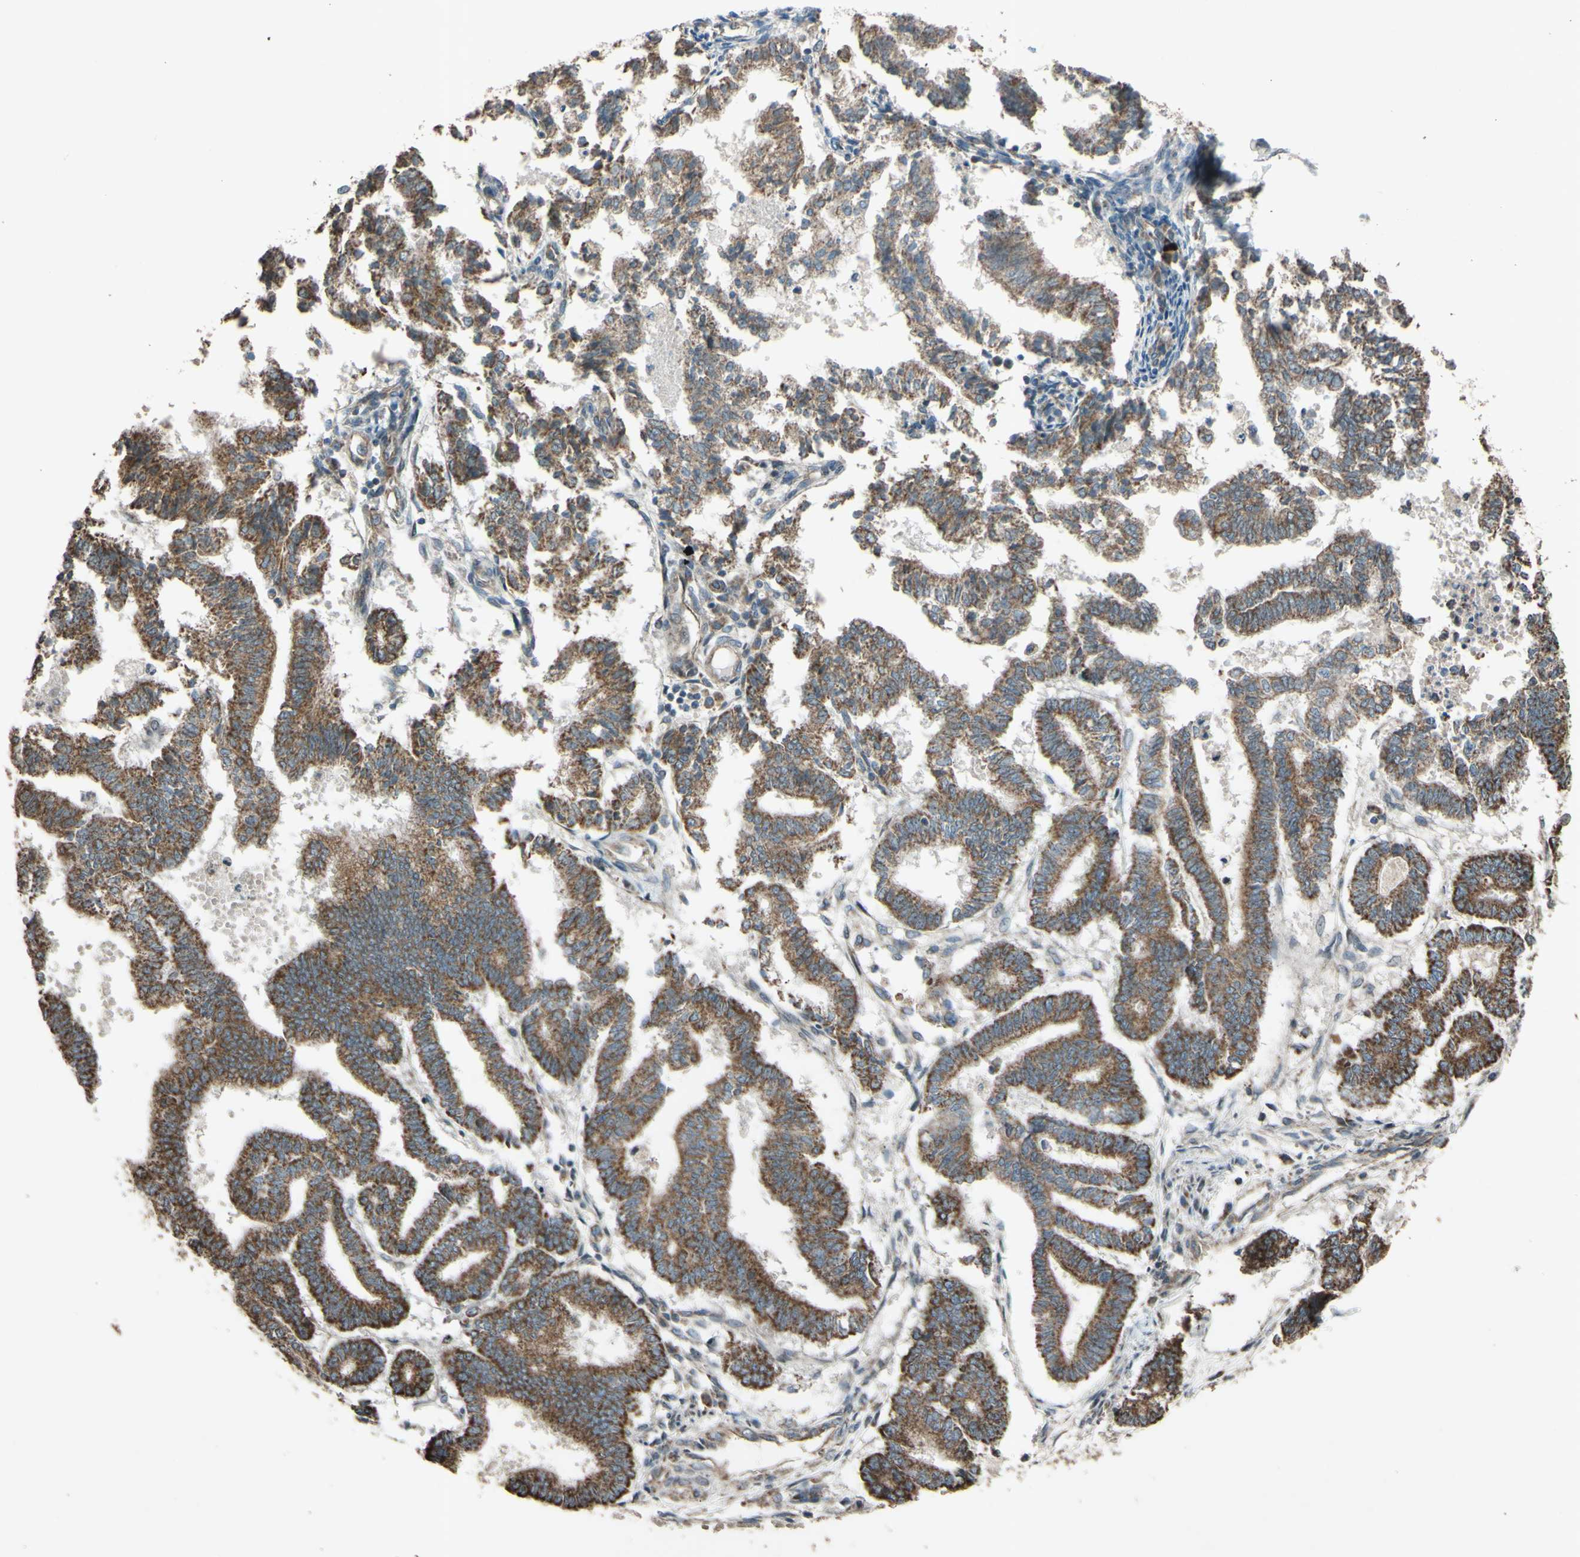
{"staining": {"intensity": "moderate", "quantity": ">75%", "location": "cytoplasmic/membranous"}, "tissue": "endometrial cancer", "cell_type": "Tumor cells", "image_type": "cancer", "snomed": [{"axis": "morphology", "description": "Necrosis, NOS"}, {"axis": "morphology", "description": "Adenocarcinoma, NOS"}, {"axis": "topography", "description": "Endometrium"}], "caption": "Human adenocarcinoma (endometrial) stained with a brown dye exhibits moderate cytoplasmic/membranous positive staining in about >75% of tumor cells.", "gene": "ACOT8", "patient": {"sex": "female", "age": 79}}